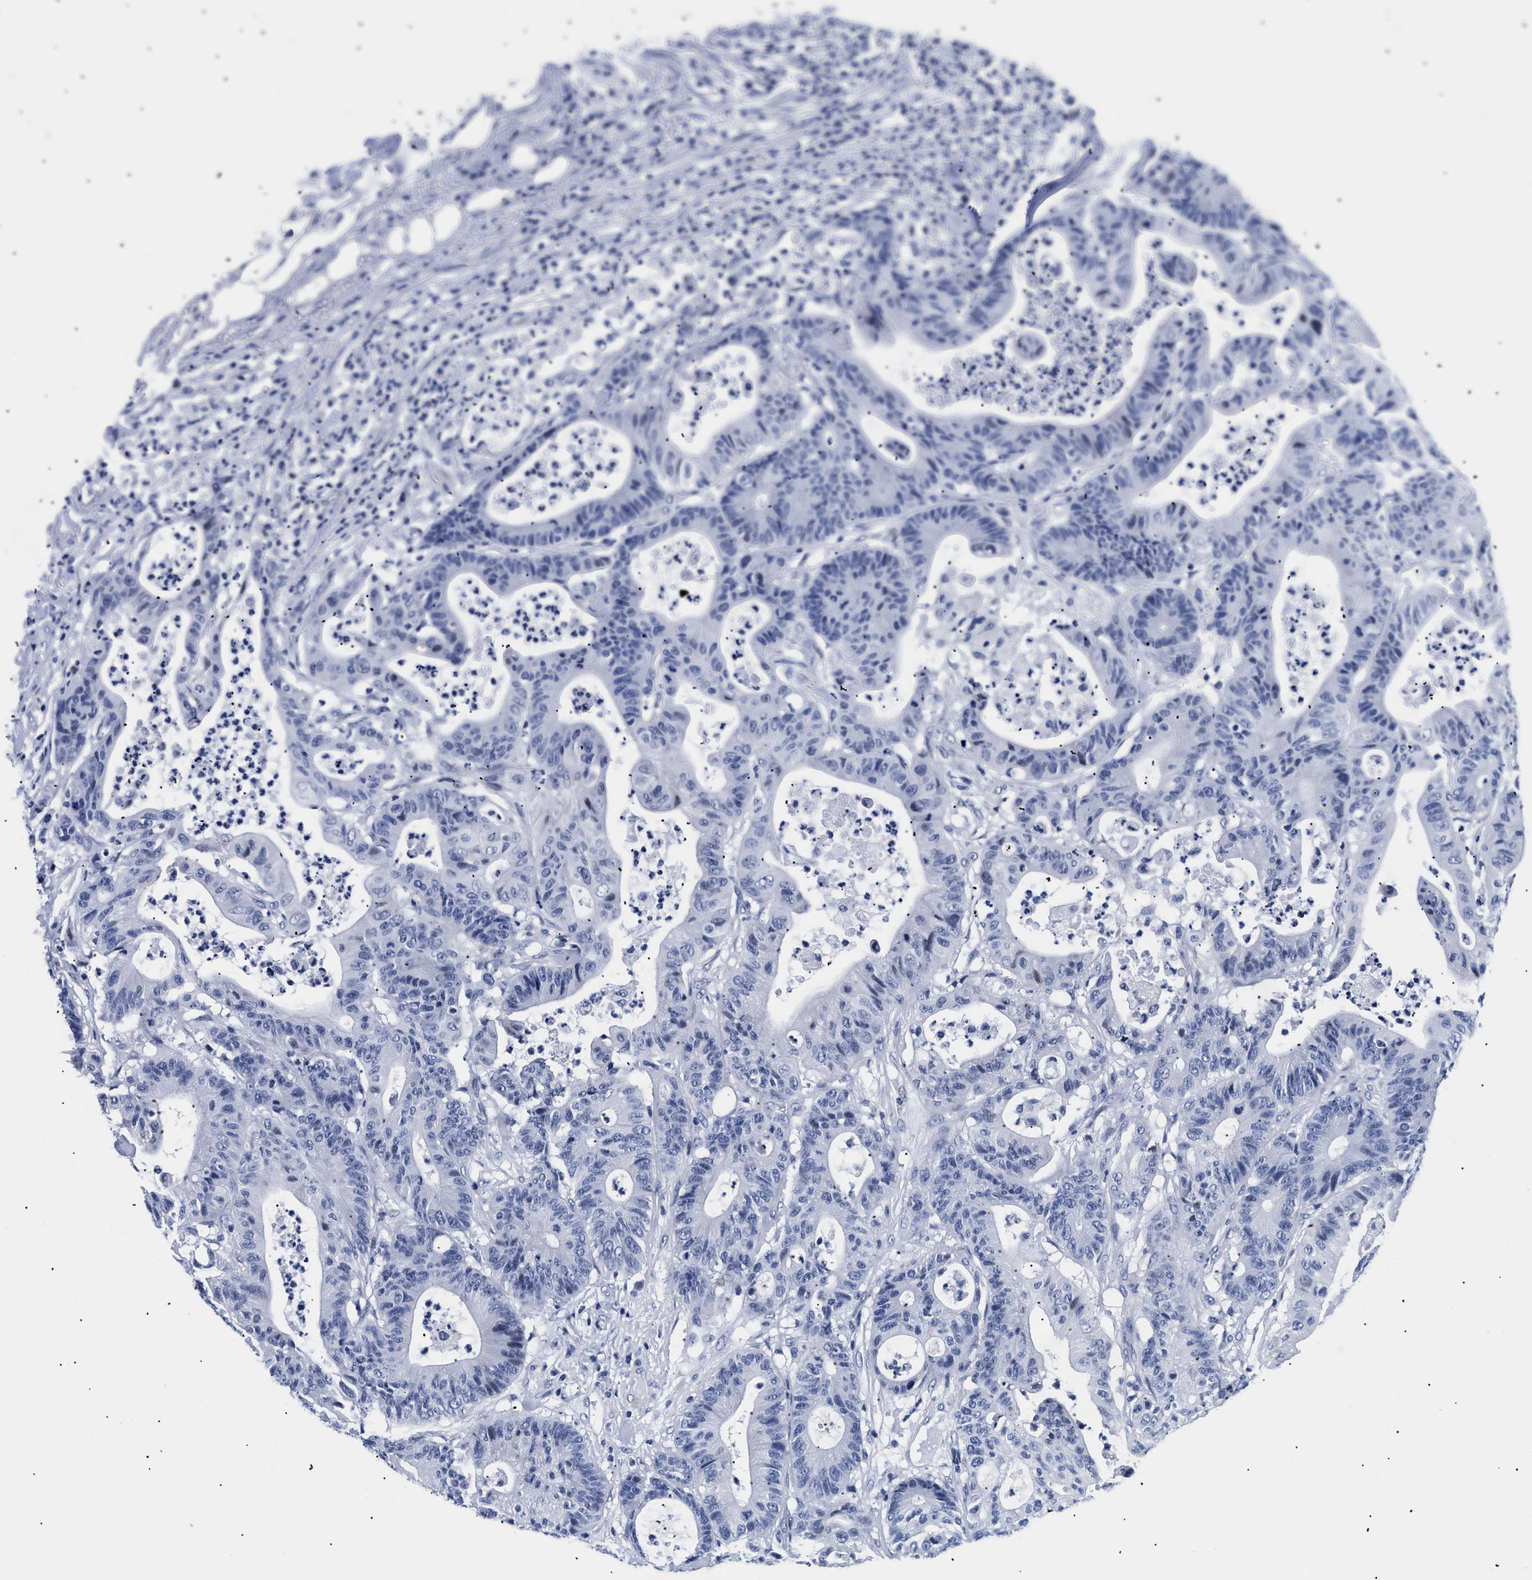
{"staining": {"intensity": "negative", "quantity": "none", "location": "none"}, "tissue": "colorectal cancer", "cell_type": "Tumor cells", "image_type": "cancer", "snomed": [{"axis": "morphology", "description": "Adenocarcinoma, NOS"}, {"axis": "topography", "description": "Colon"}], "caption": "This is an IHC histopathology image of human colorectal adenocarcinoma. There is no expression in tumor cells.", "gene": "SHD", "patient": {"sex": "female", "age": 84}}